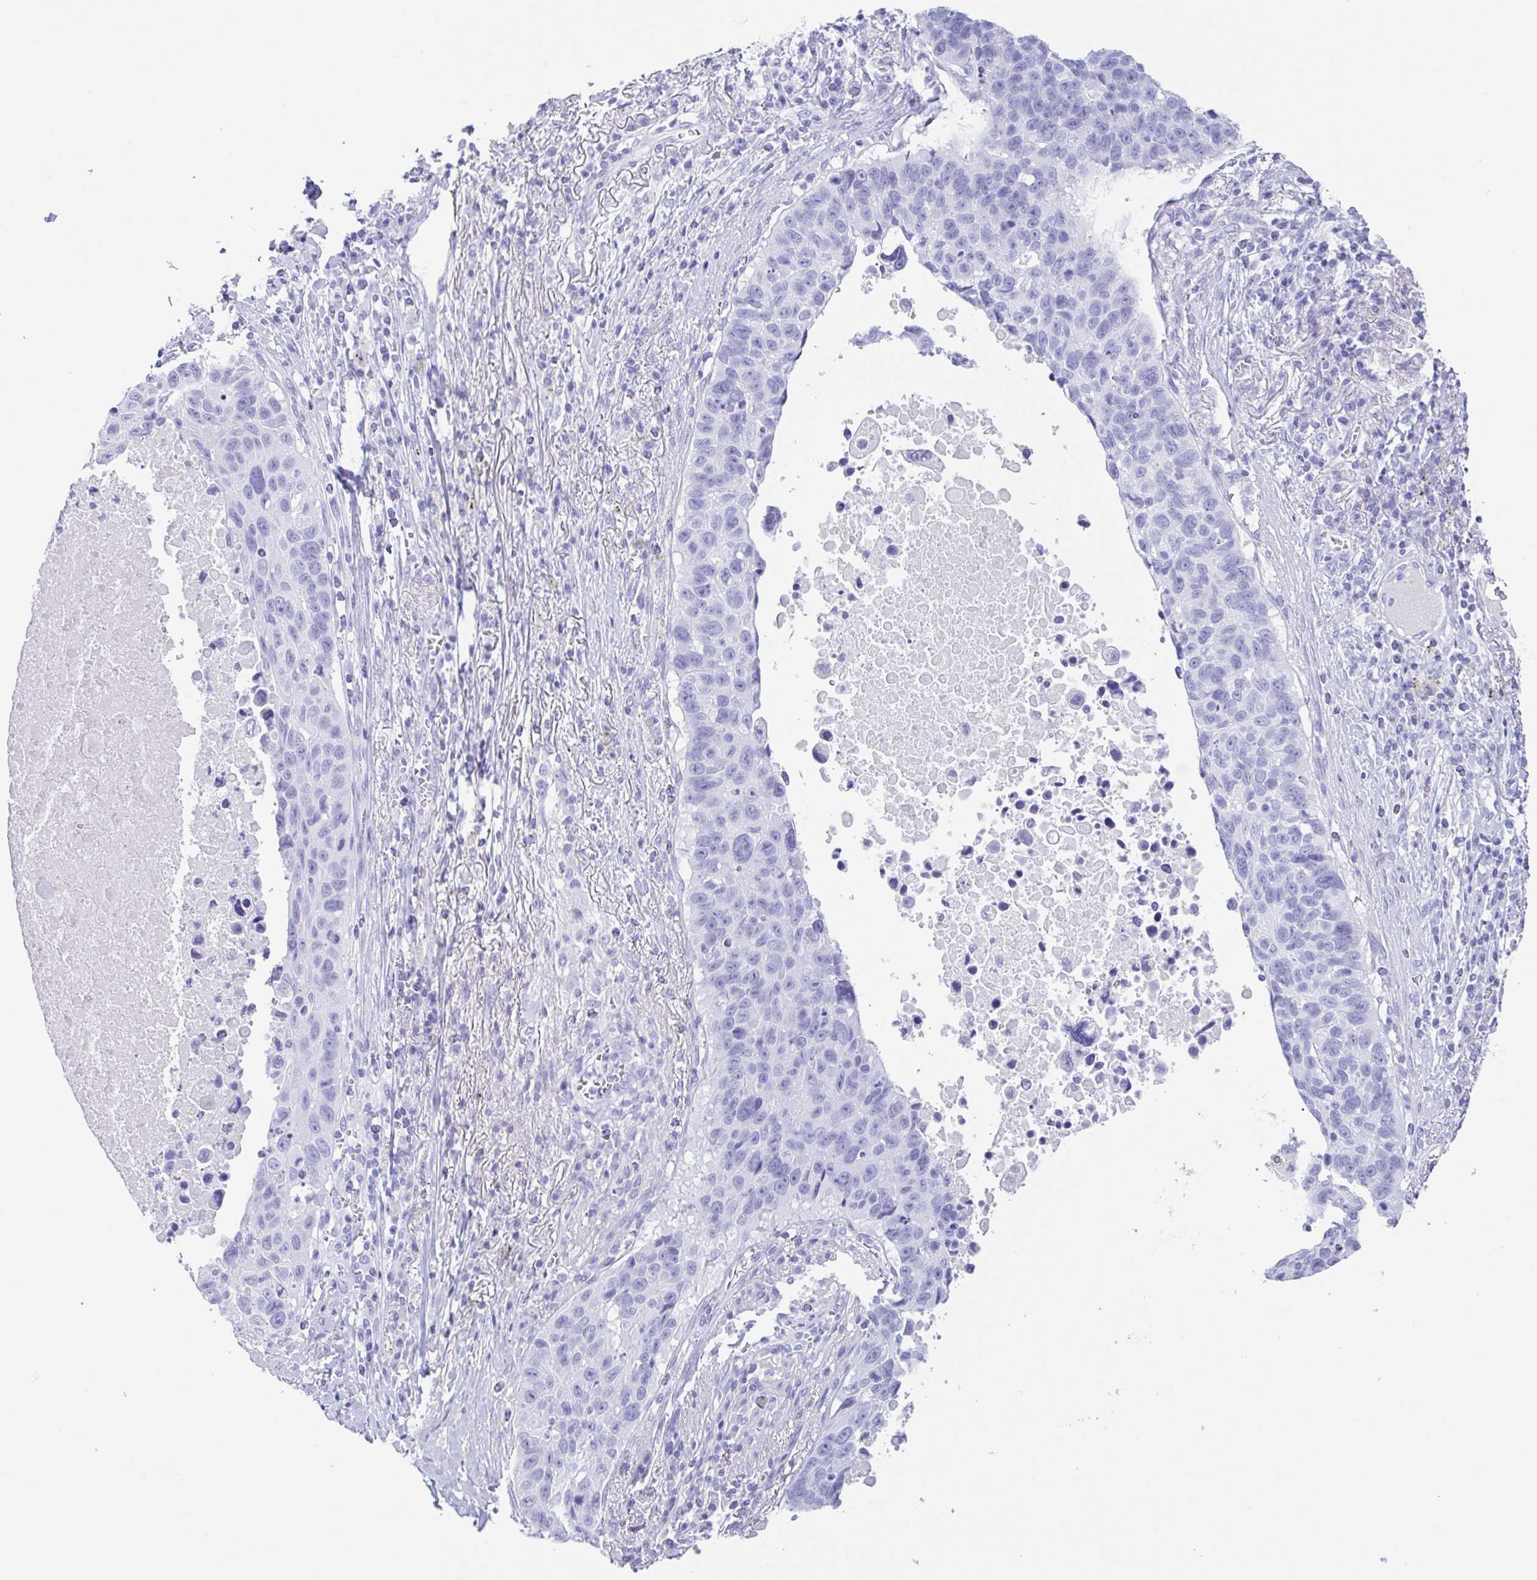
{"staining": {"intensity": "negative", "quantity": "none", "location": "none"}, "tissue": "lung cancer", "cell_type": "Tumor cells", "image_type": "cancer", "snomed": [{"axis": "morphology", "description": "Squamous cell carcinoma, NOS"}, {"axis": "topography", "description": "Lung"}], "caption": "Lung cancer (squamous cell carcinoma) was stained to show a protein in brown. There is no significant positivity in tumor cells.", "gene": "CPA1", "patient": {"sex": "male", "age": 66}}